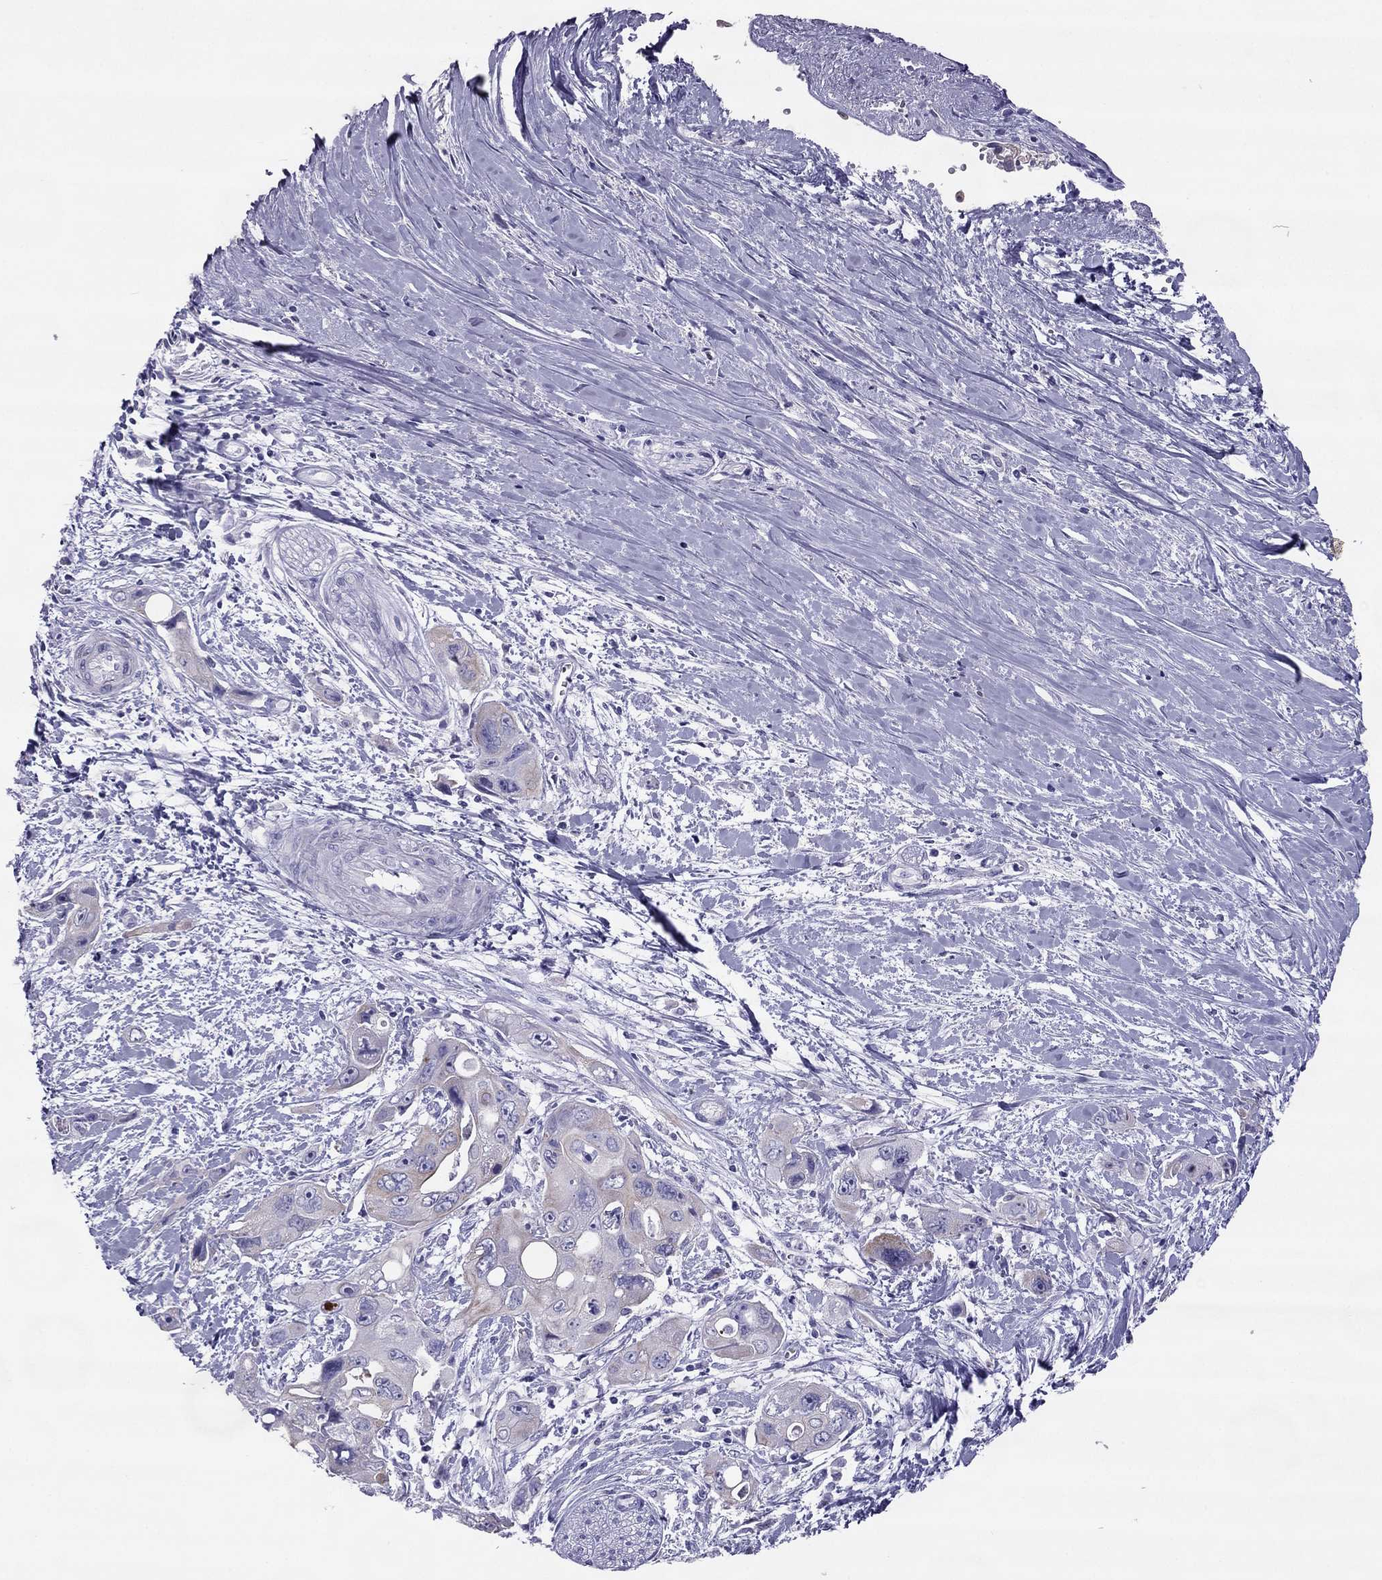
{"staining": {"intensity": "weak", "quantity": "<25%", "location": "cytoplasmic/membranous"}, "tissue": "pancreatic cancer", "cell_type": "Tumor cells", "image_type": "cancer", "snomed": [{"axis": "morphology", "description": "Adenocarcinoma, NOS"}, {"axis": "topography", "description": "Pancreas"}], "caption": "High power microscopy micrograph of an immunohistochemistry micrograph of pancreatic adenocarcinoma, revealing no significant positivity in tumor cells.", "gene": "MAEL", "patient": {"sex": "male", "age": 47}}